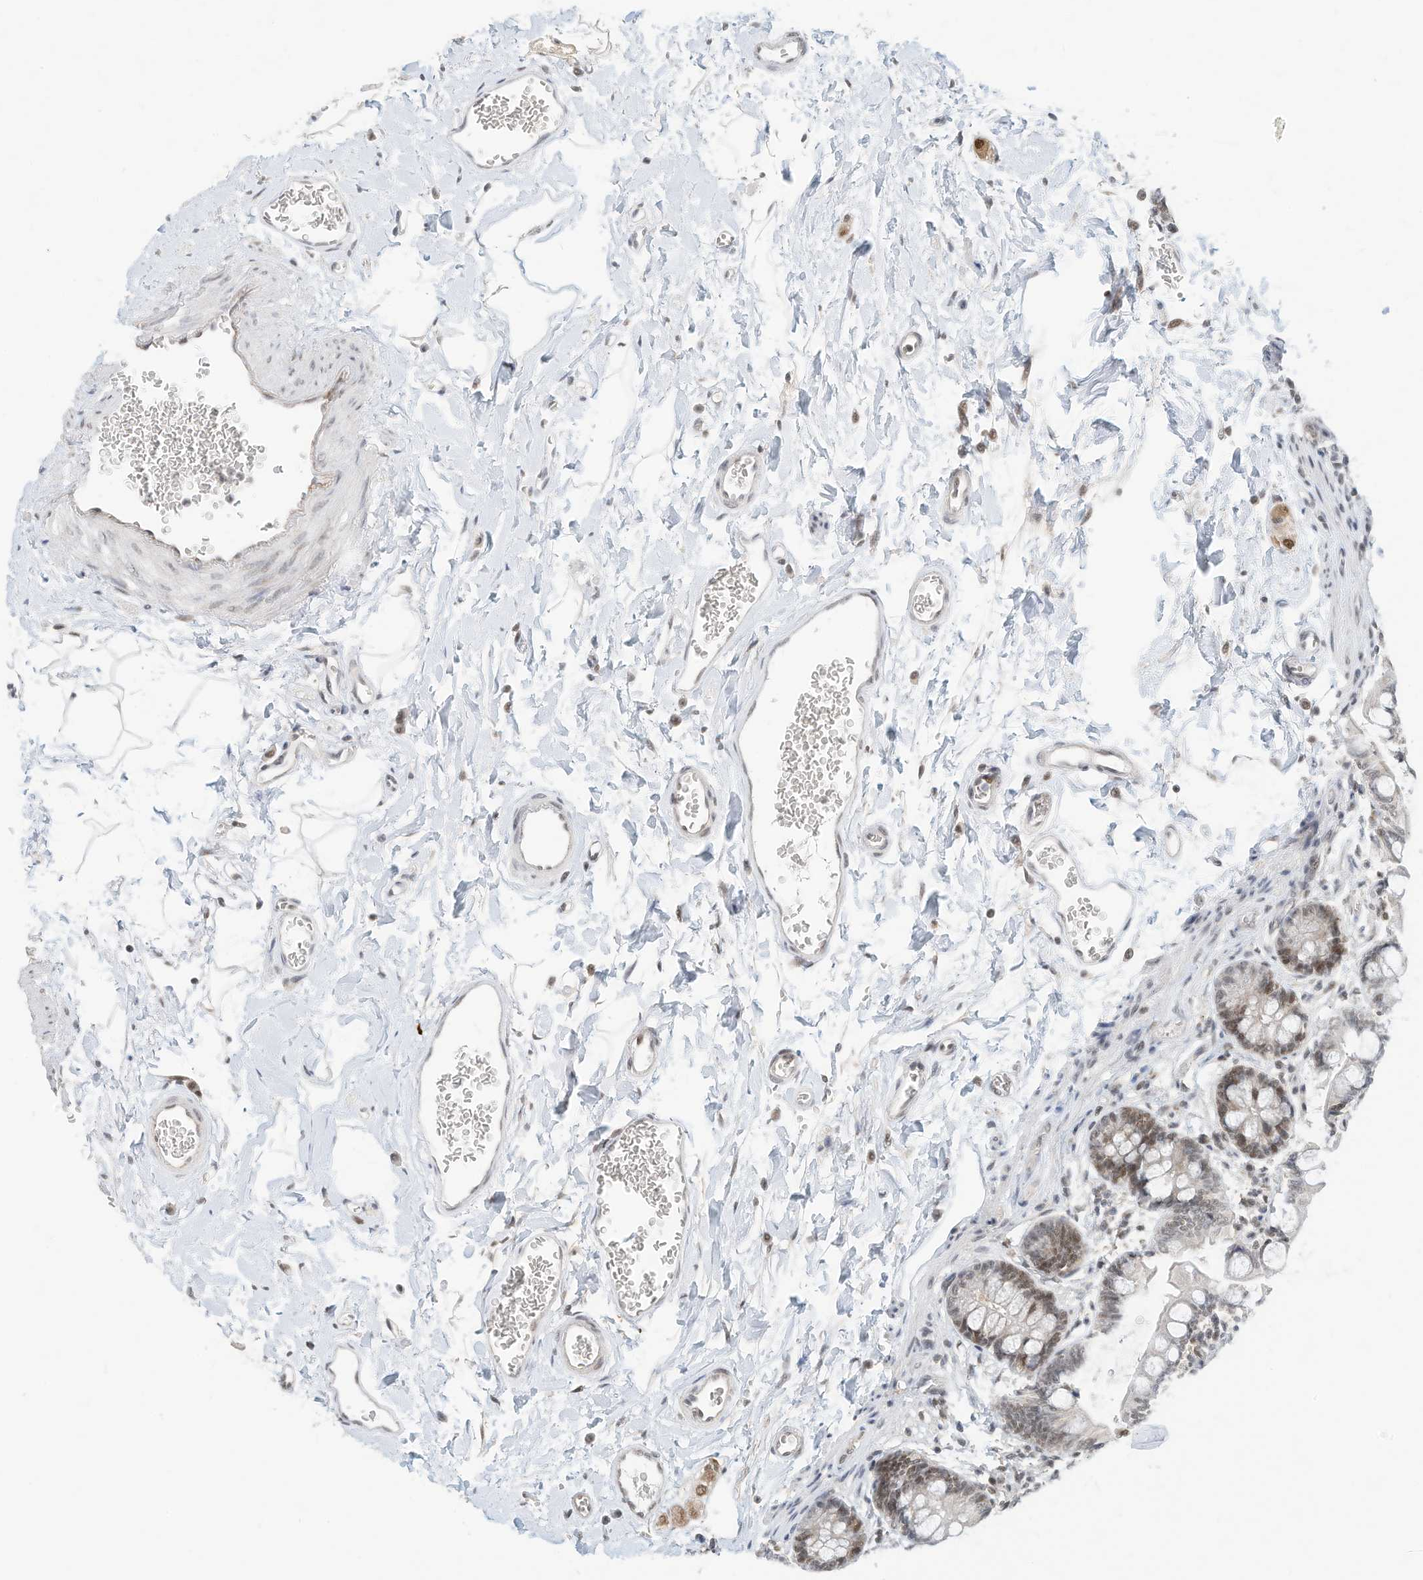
{"staining": {"intensity": "moderate", "quantity": "<25%", "location": "nuclear"}, "tissue": "small intestine", "cell_type": "Glandular cells", "image_type": "normal", "snomed": [{"axis": "morphology", "description": "Normal tissue, NOS"}, {"axis": "topography", "description": "Small intestine"}], "caption": "Unremarkable small intestine exhibits moderate nuclear expression in approximately <25% of glandular cells, visualized by immunohistochemistry.", "gene": "OGT", "patient": {"sex": "male", "age": 52}}